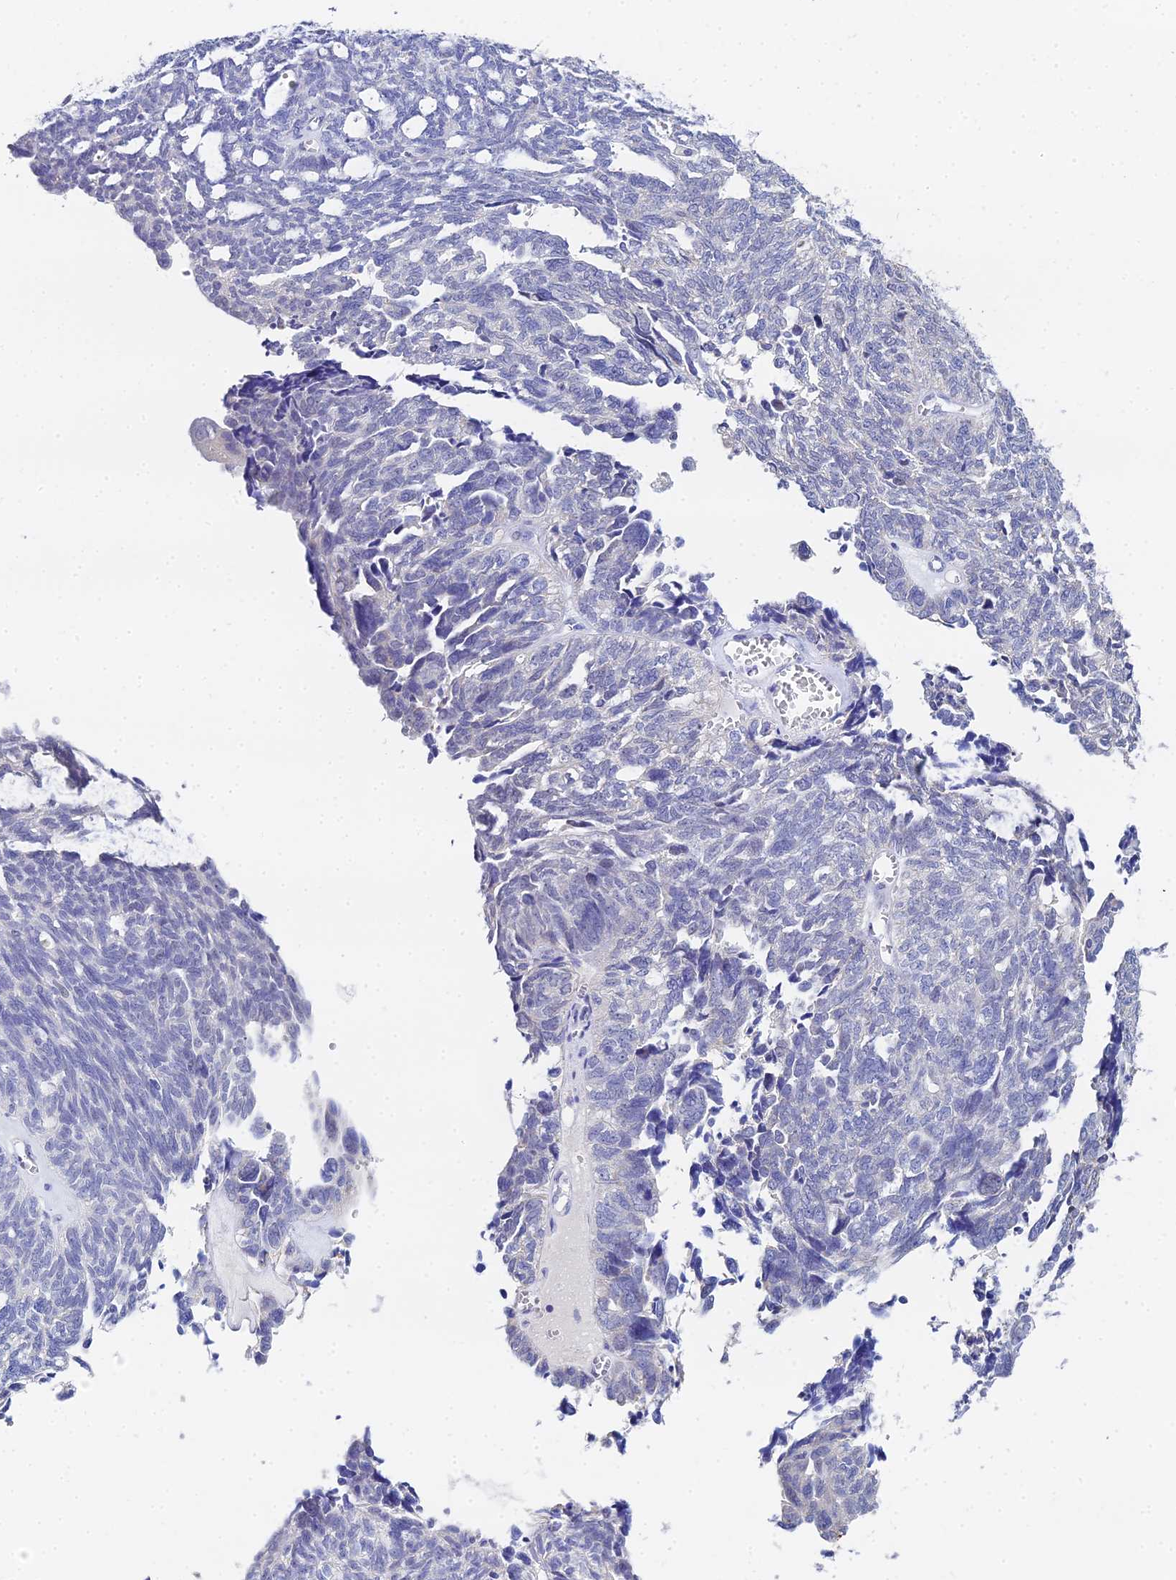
{"staining": {"intensity": "negative", "quantity": "none", "location": "none"}, "tissue": "ovarian cancer", "cell_type": "Tumor cells", "image_type": "cancer", "snomed": [{"axis": "morphology", "description": "Cystadenocarcinoma, serous, NOS"}, {"axis": "topography", "description": "Ovary"}], "caption": "Photomicrograph shows no significant protein positivity in tumor cells of serous cystadenocarcinoma (ovarian). (Brightfield microscopy of DAB immunohistochemistry at high magnification).", "gene": "OCM", "patient": {"sex": "female", "age": 79}}